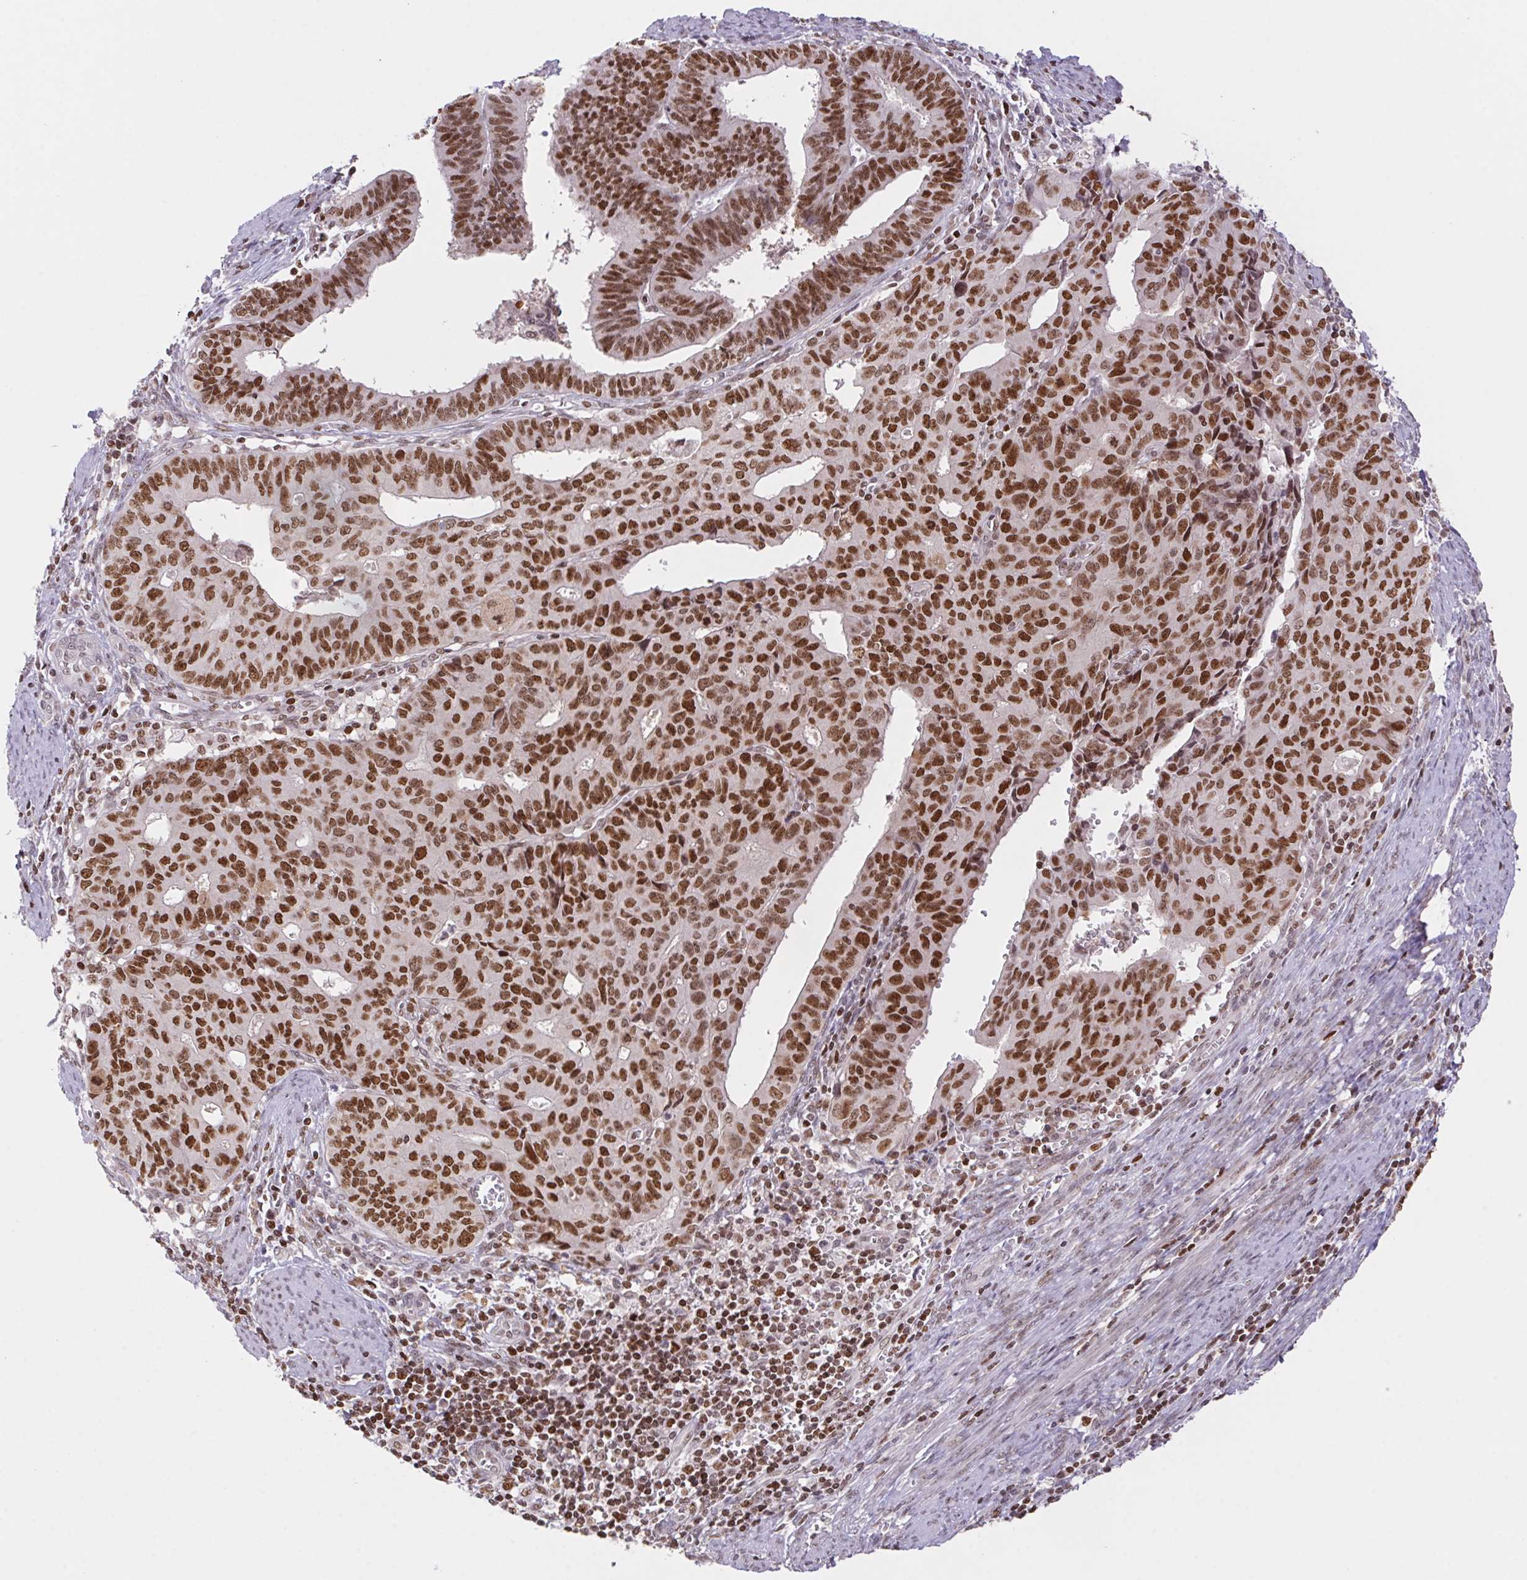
{"staining": {"intensity": "strong", "quantity": ">75%", "location": "nuclear"}, "tissue": "endometrial cancer", "cell_type": "Tumor cells", "image_type": "cancer", "snomed": [{"axis": "morphology", "description": "Adenocarcinoma, NOS"}, {"axis": "topography", "description": "Endometrium"}], "caption": "Adenocarcinoma (endometrial) was stained to show a protein in brown. There is high levels of strong nuclear expression in about >75% of tumor cells.", "gene": "POLD3", "patient": {"sex": "female", "age": 65}}